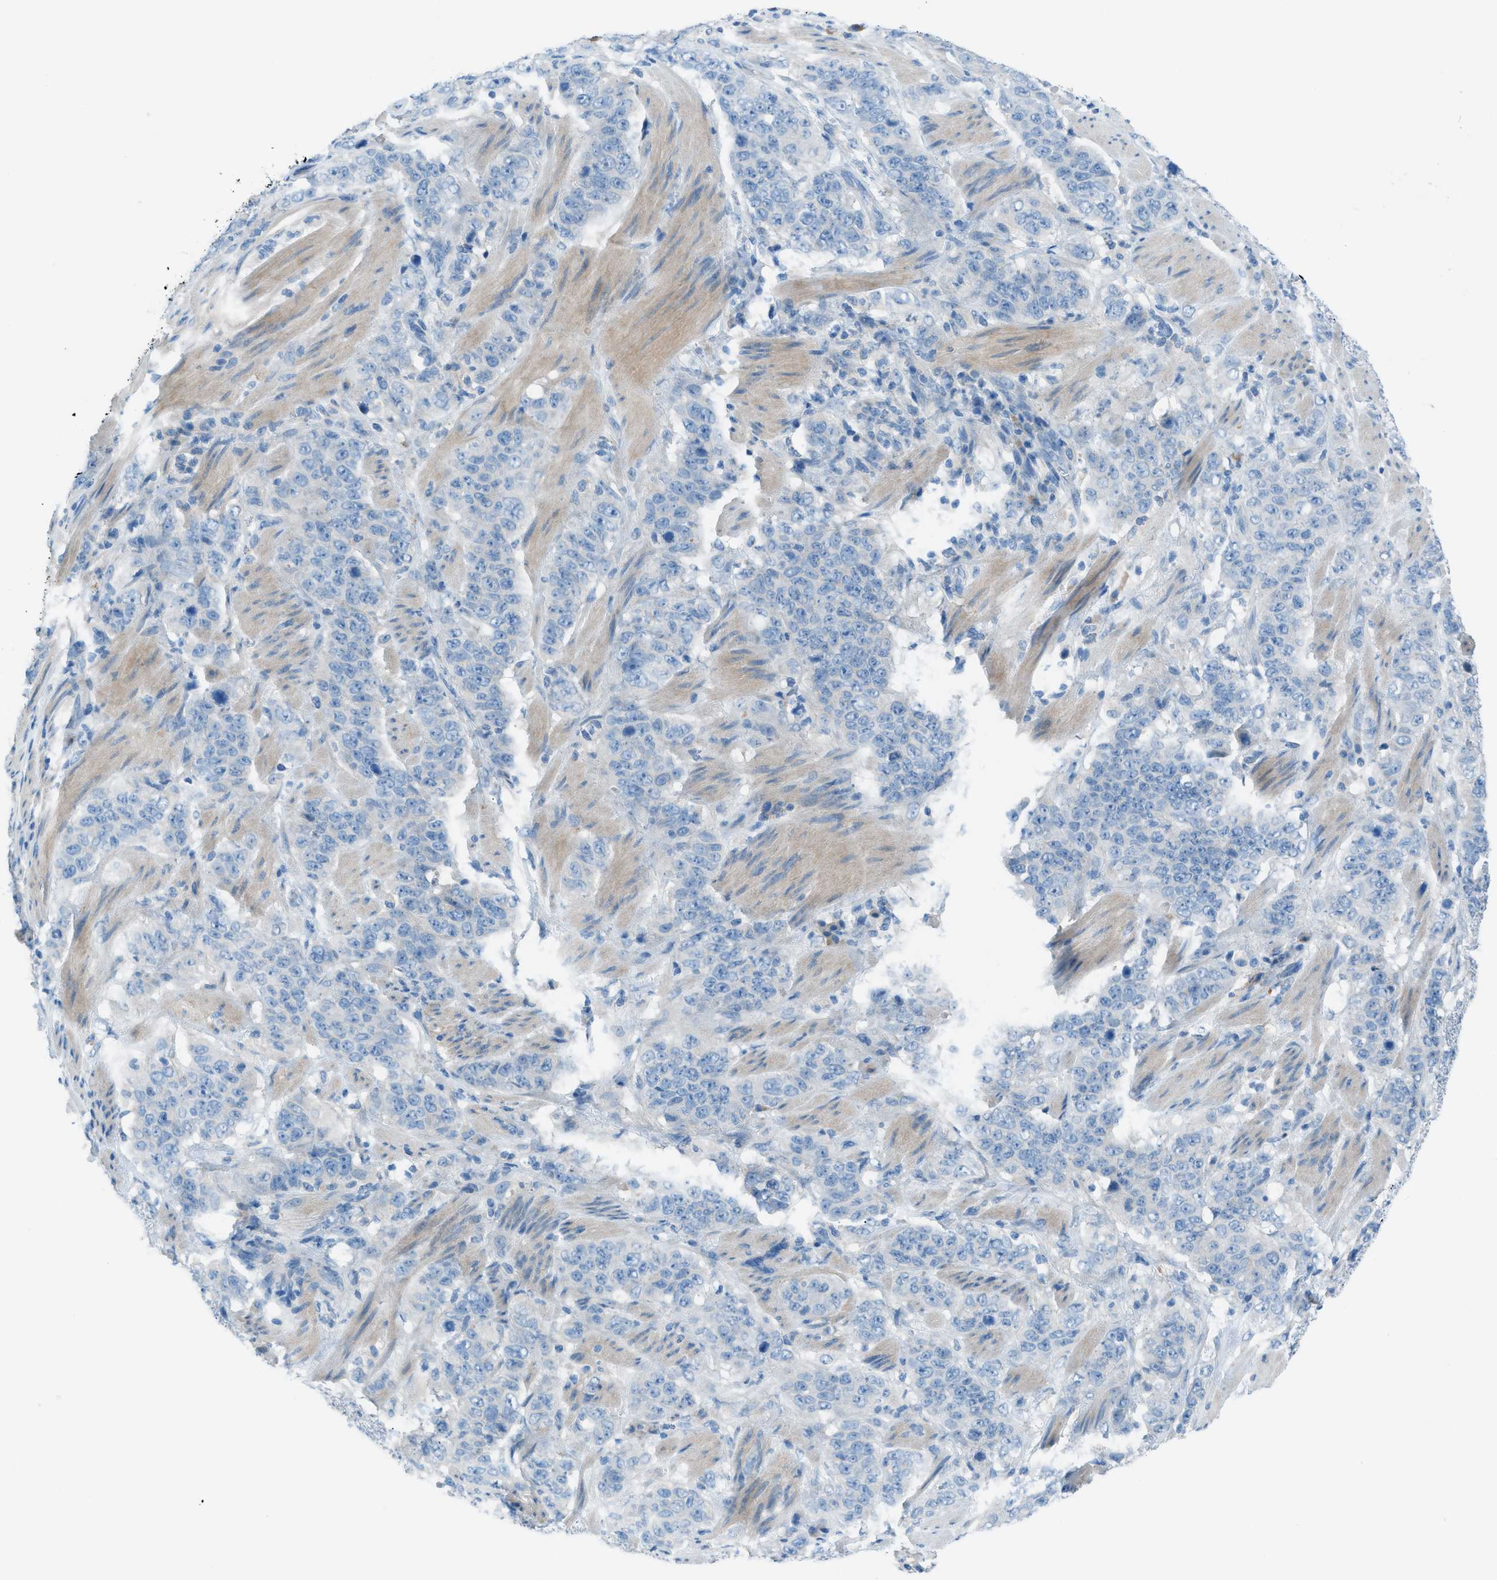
{"staining": {"intensity": "negative", "quantity": "none", "location": "none"}, "tissue": "stomach cancer", "cell_type": "Tumor cells", "image_type": "cancer", "snomed": [{"axis": "morphology", "description": "Adenocarcinoma, NOS"}, {"axis": "topography", "description": "Stomach"}], "caption": "Tumor cells are negative for protein expression in human adenocarcinoma (stomach). Brightfield microscopy of immunohistochemistry stained with DAB (brown) and hematoxylin (blue), captured at high magnification.", "gene": "C5AR2", "patient": {"sex": "male", "age": 48}}